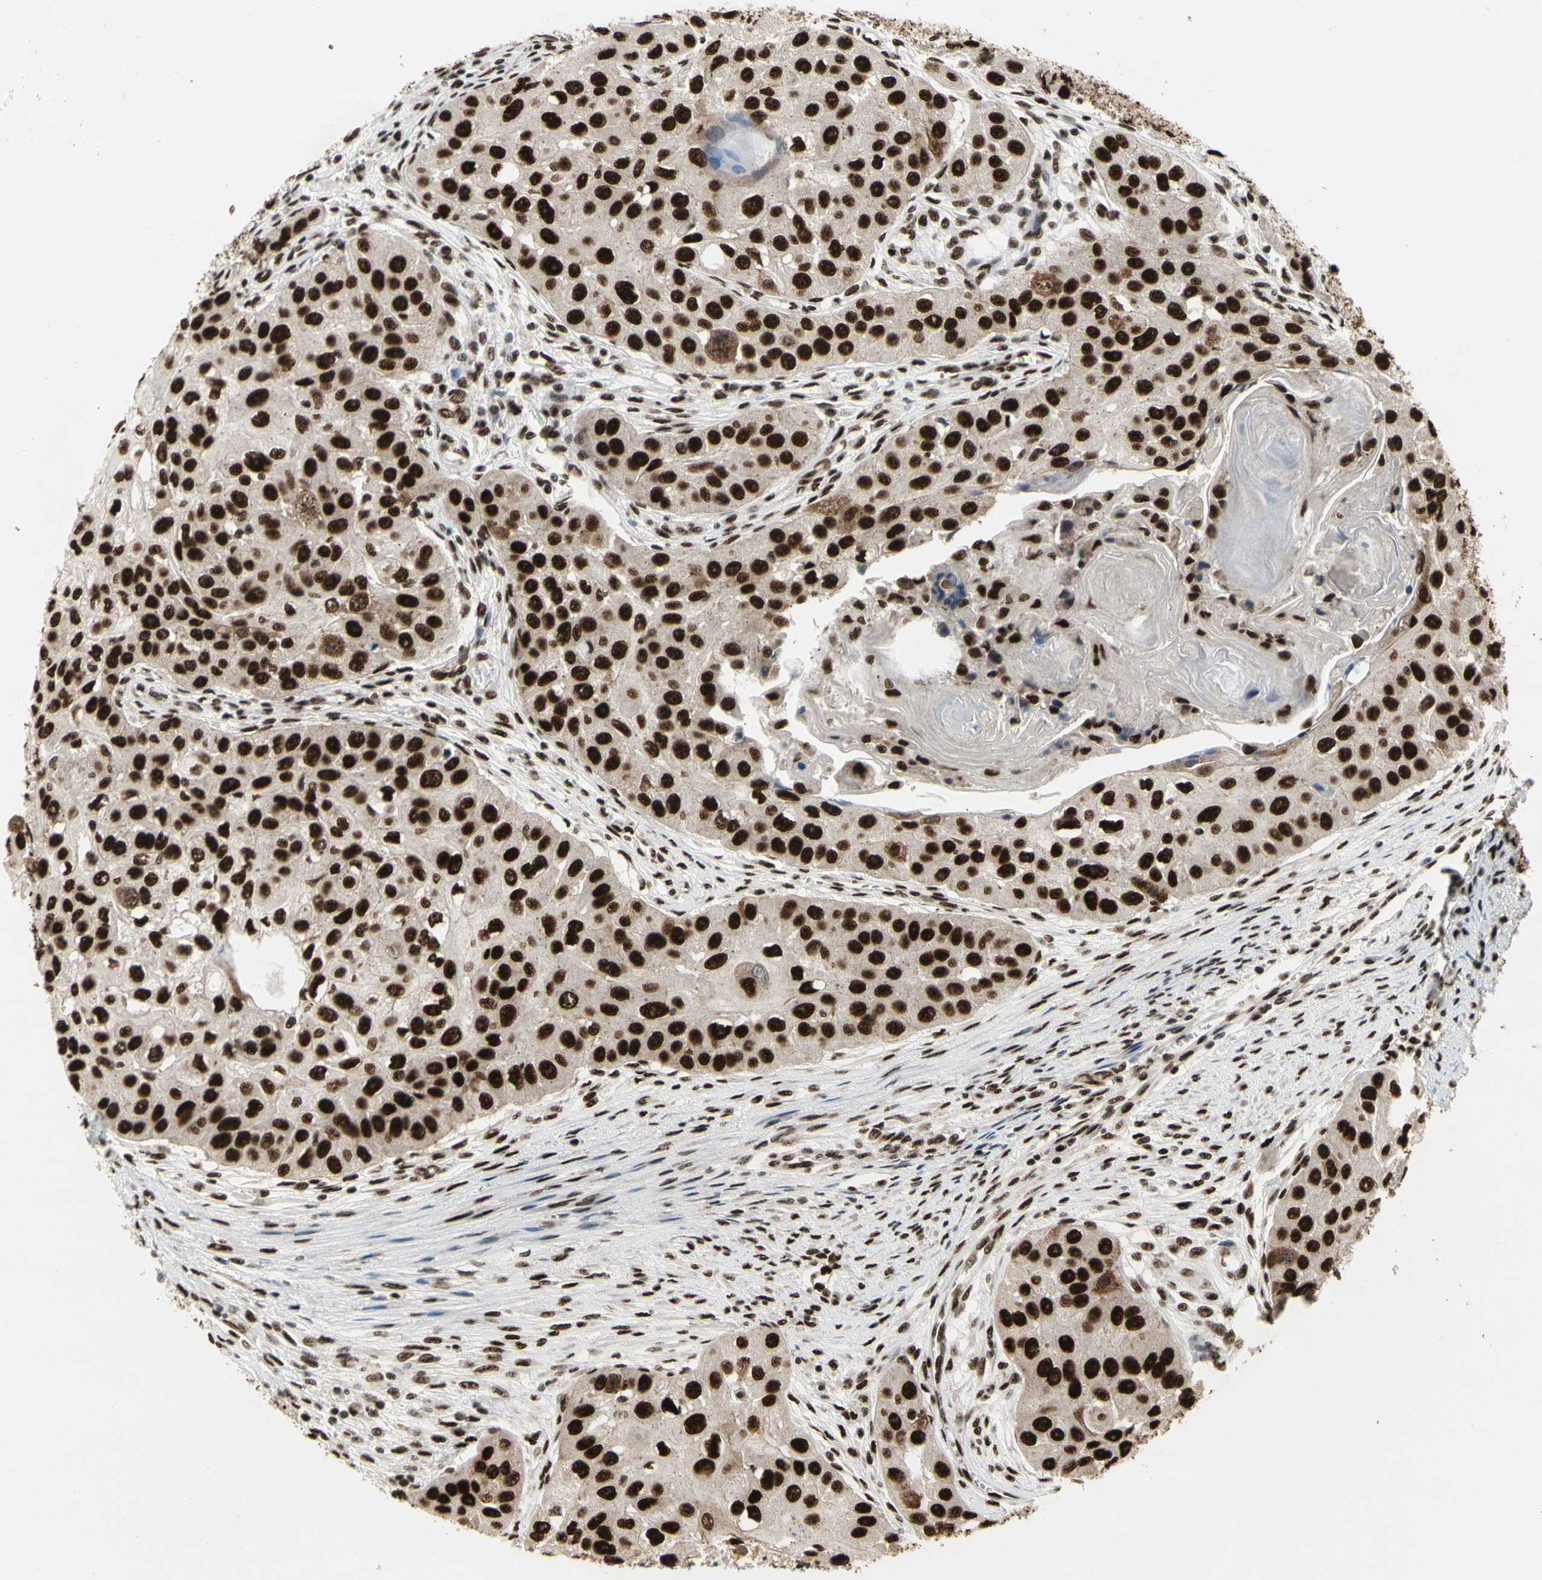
{"staining": {"intensity": "strong", "quantity": ">75%", "location": "cytoplasmic/membranous,nuclear"}, "tissue": "head and neck cancer", "cell_type": "Tumor cells", "image_type": "cancer", "snomed": [{"axis": "morphology", "description": "Normal tissue, NOS"}, {"axis": "morphology", "description": "Squamous cell carcinoma, NOS"}, {"axis": "topography", "description": "Skeletal muscle"}, {"axis": "topography", "description": "Head-Neck"}], "caption": "There is high levels of strong cytoplasmic/membranous and nuclear positivity in tumor cells of head and neck squamous cell carcinoma, as demonstrated by immunohistochemical staining (brown color).", "gene": "SRSF11", "patient": {"sex": "male", "age": 51}}